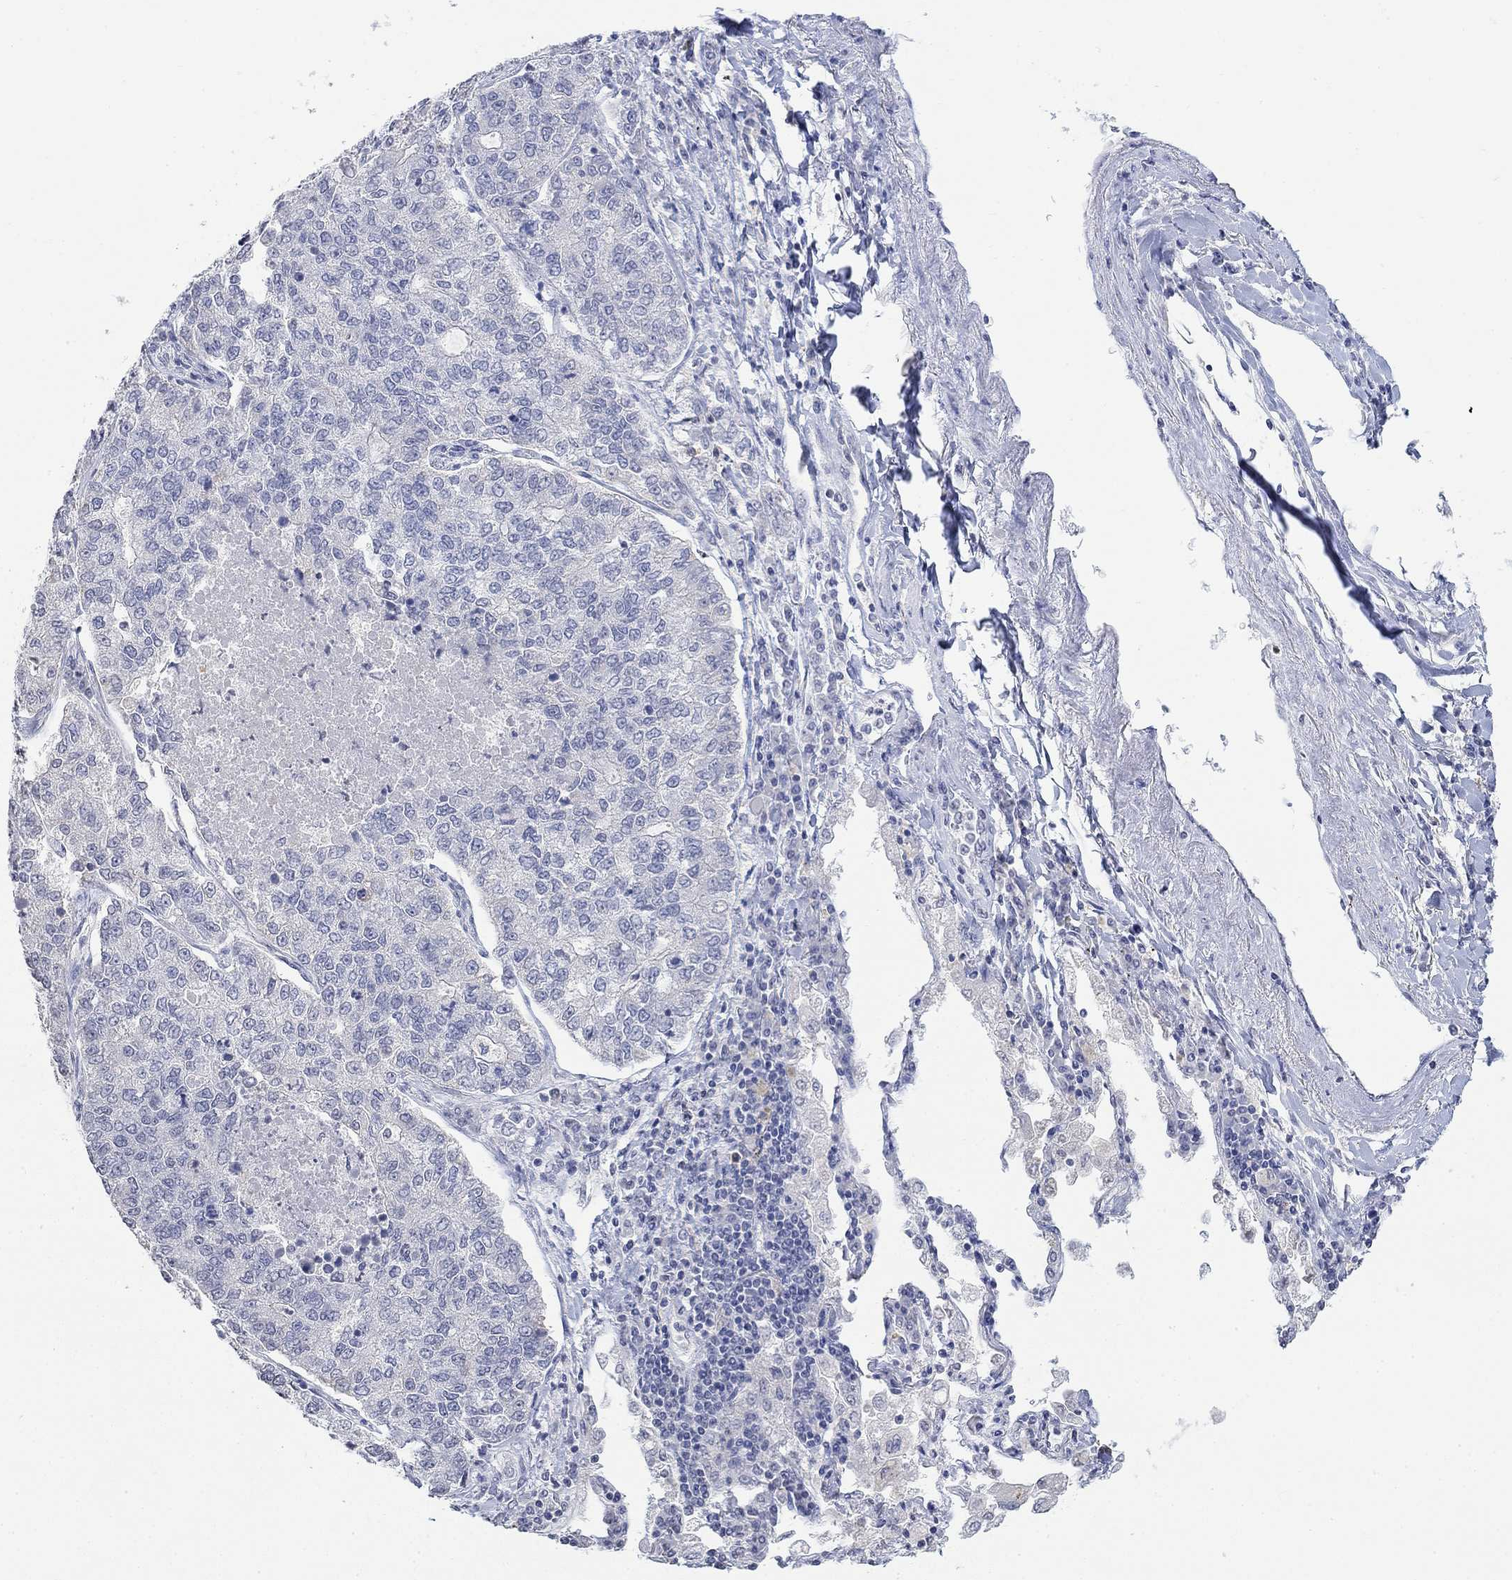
{"staining": {"intensity": "negative", "quantity": "none", "location": "none"}, "tissue": "lung cancer", "cell_type": "Tumor cells", "image_type": "cancer", "snomed": [{"axis": "morphology", "description": "Adenocarcinoma, NOS"}, {"axis": "topography", "description": "Lung"}], "caption": "Tumor cells show no significant protein positivity in lung adenocarcinoma.", "gene": "TMEM255A", "patient": {"sex": "male", "age": 49}}